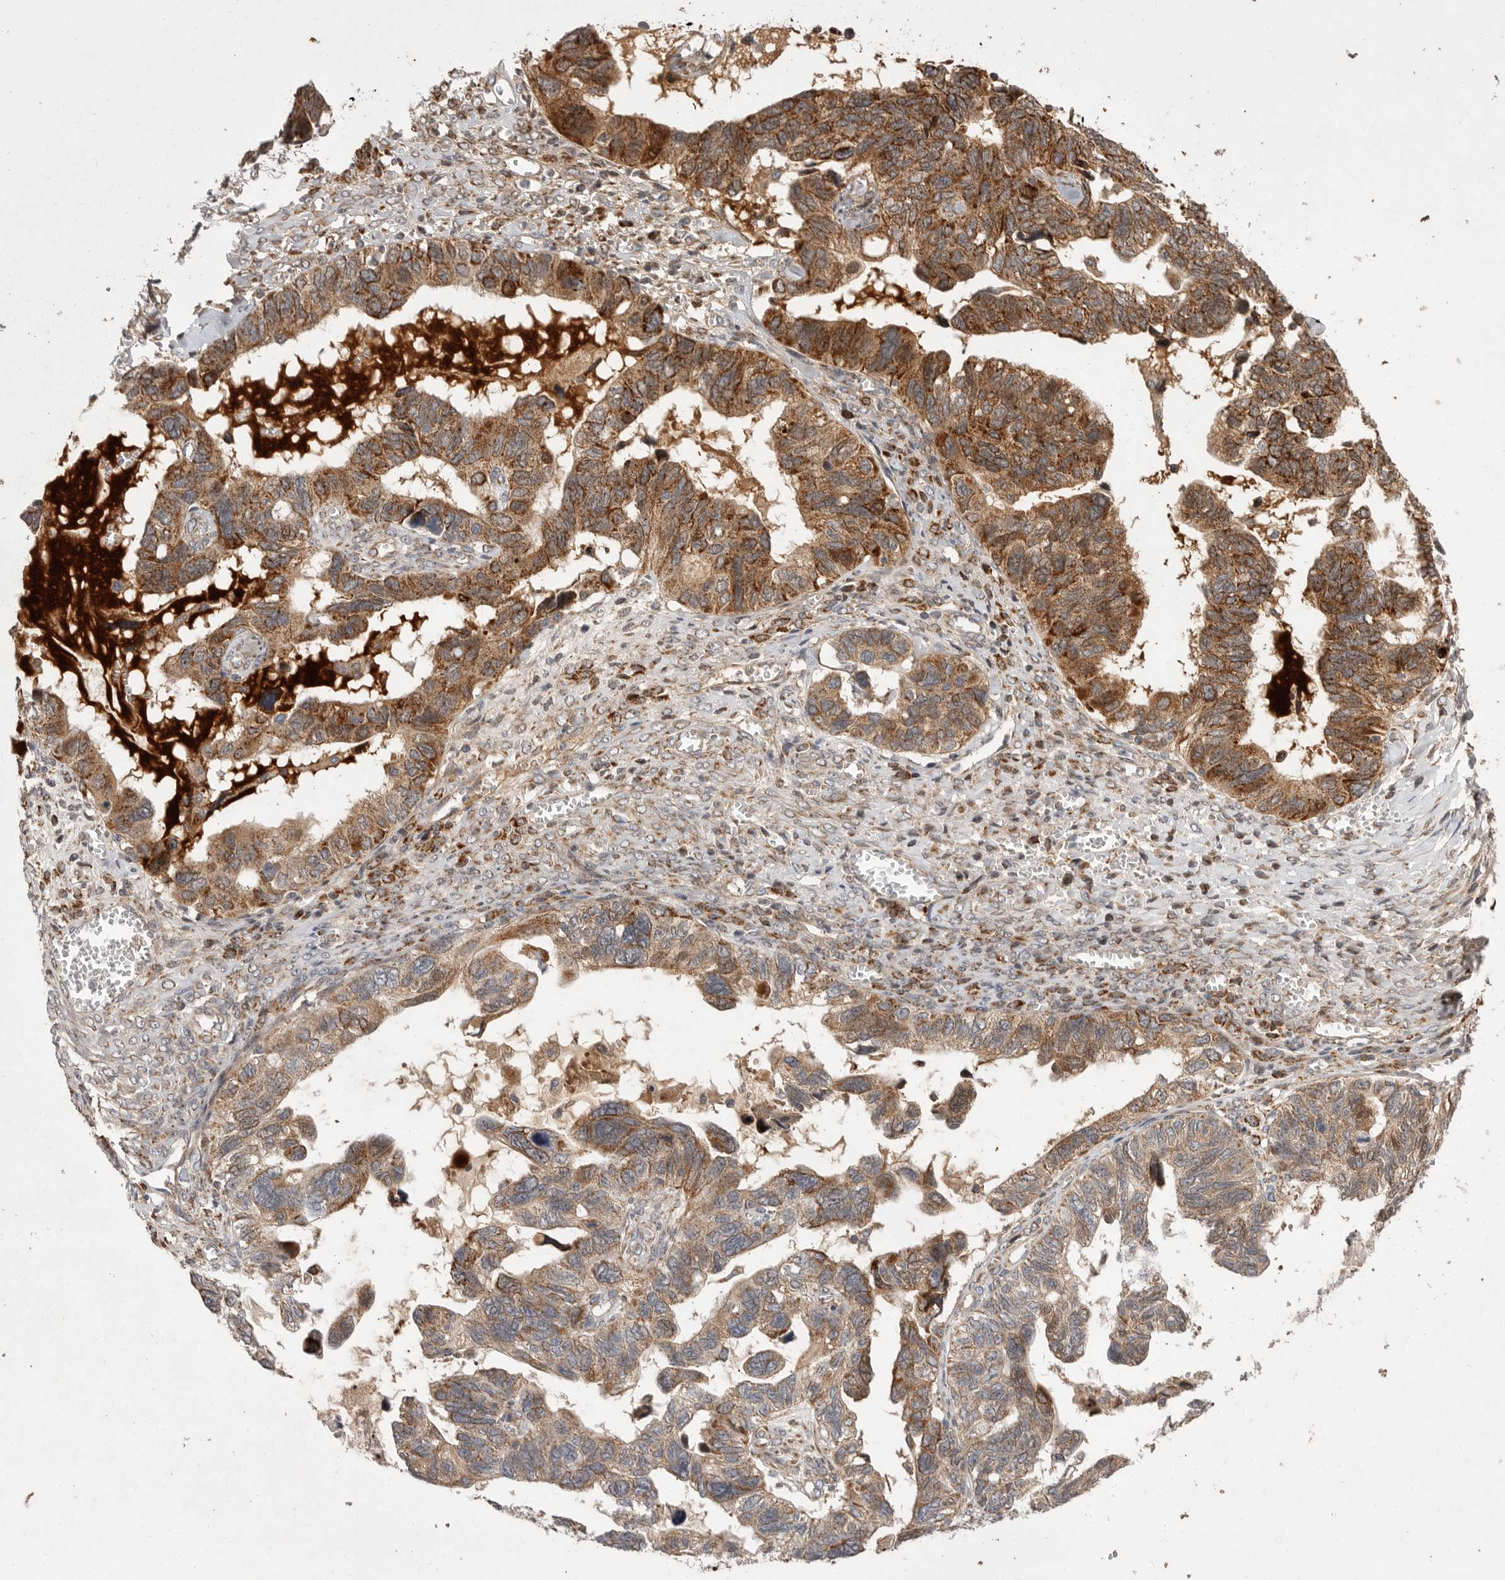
{"staining": {"intensity": "strong", "quantity": ">75%", "location": "cytoplasmic/membranous"}, "tissue": "ovarian cancer", "cell_type": "Tumor cells", "image_type": "cancer", "snomed": [{"axis": "morphology", "description": "Cystadenocarcinoma, serous, NOS"}, {"axis": "topography", "description": "Ovary"}], "caption": "Ovarian serous cystadenocarcinoma stained with a brown dye reveals strong cytoplasmic/membranous positive staining in approximately >75% of tumor cells.", "gene": "KYAT3", "patient": {"sex": "female", "age": 79}}